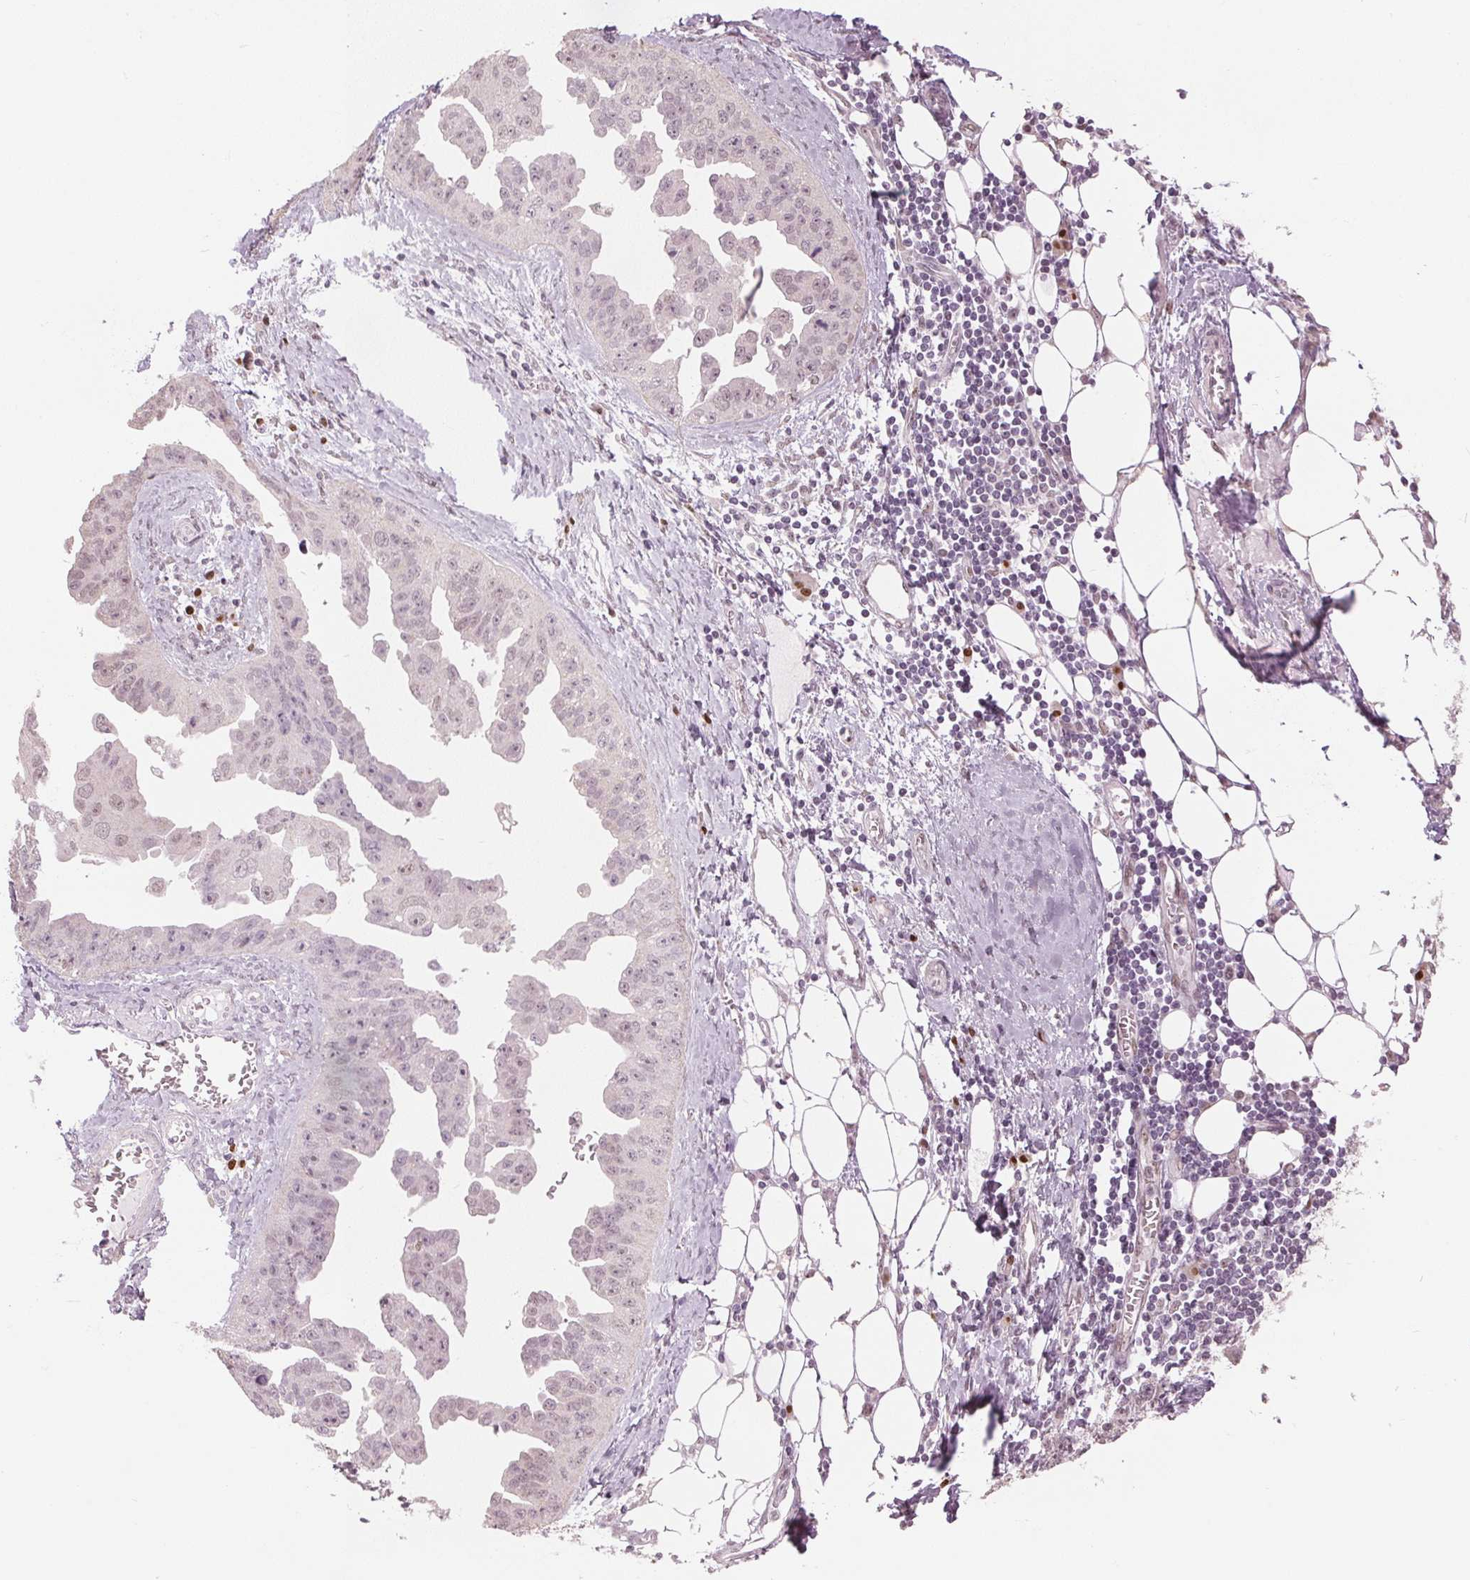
{"staining": {"intensity": "negative", "quantity": "none", "location": "none"}, "tissue": "ovarian cancer", "cell_type": "Tumor cells", "image_type": "cancer", "snomed": [{"axis": "morphology", "description": "Cystadenocarcinoma, serous, NOS"}, {"axis": "topography", "description": "Ovary"}], "caption": "DAB (3,3'-diaminobenzidine) immunohistochemical staining of serous cystadenocarcinoma (ovarian) displays no significant positivity in tumor cells.", "gene": "SLC39A3", "patient": {"sex": "female", "age": 75}}